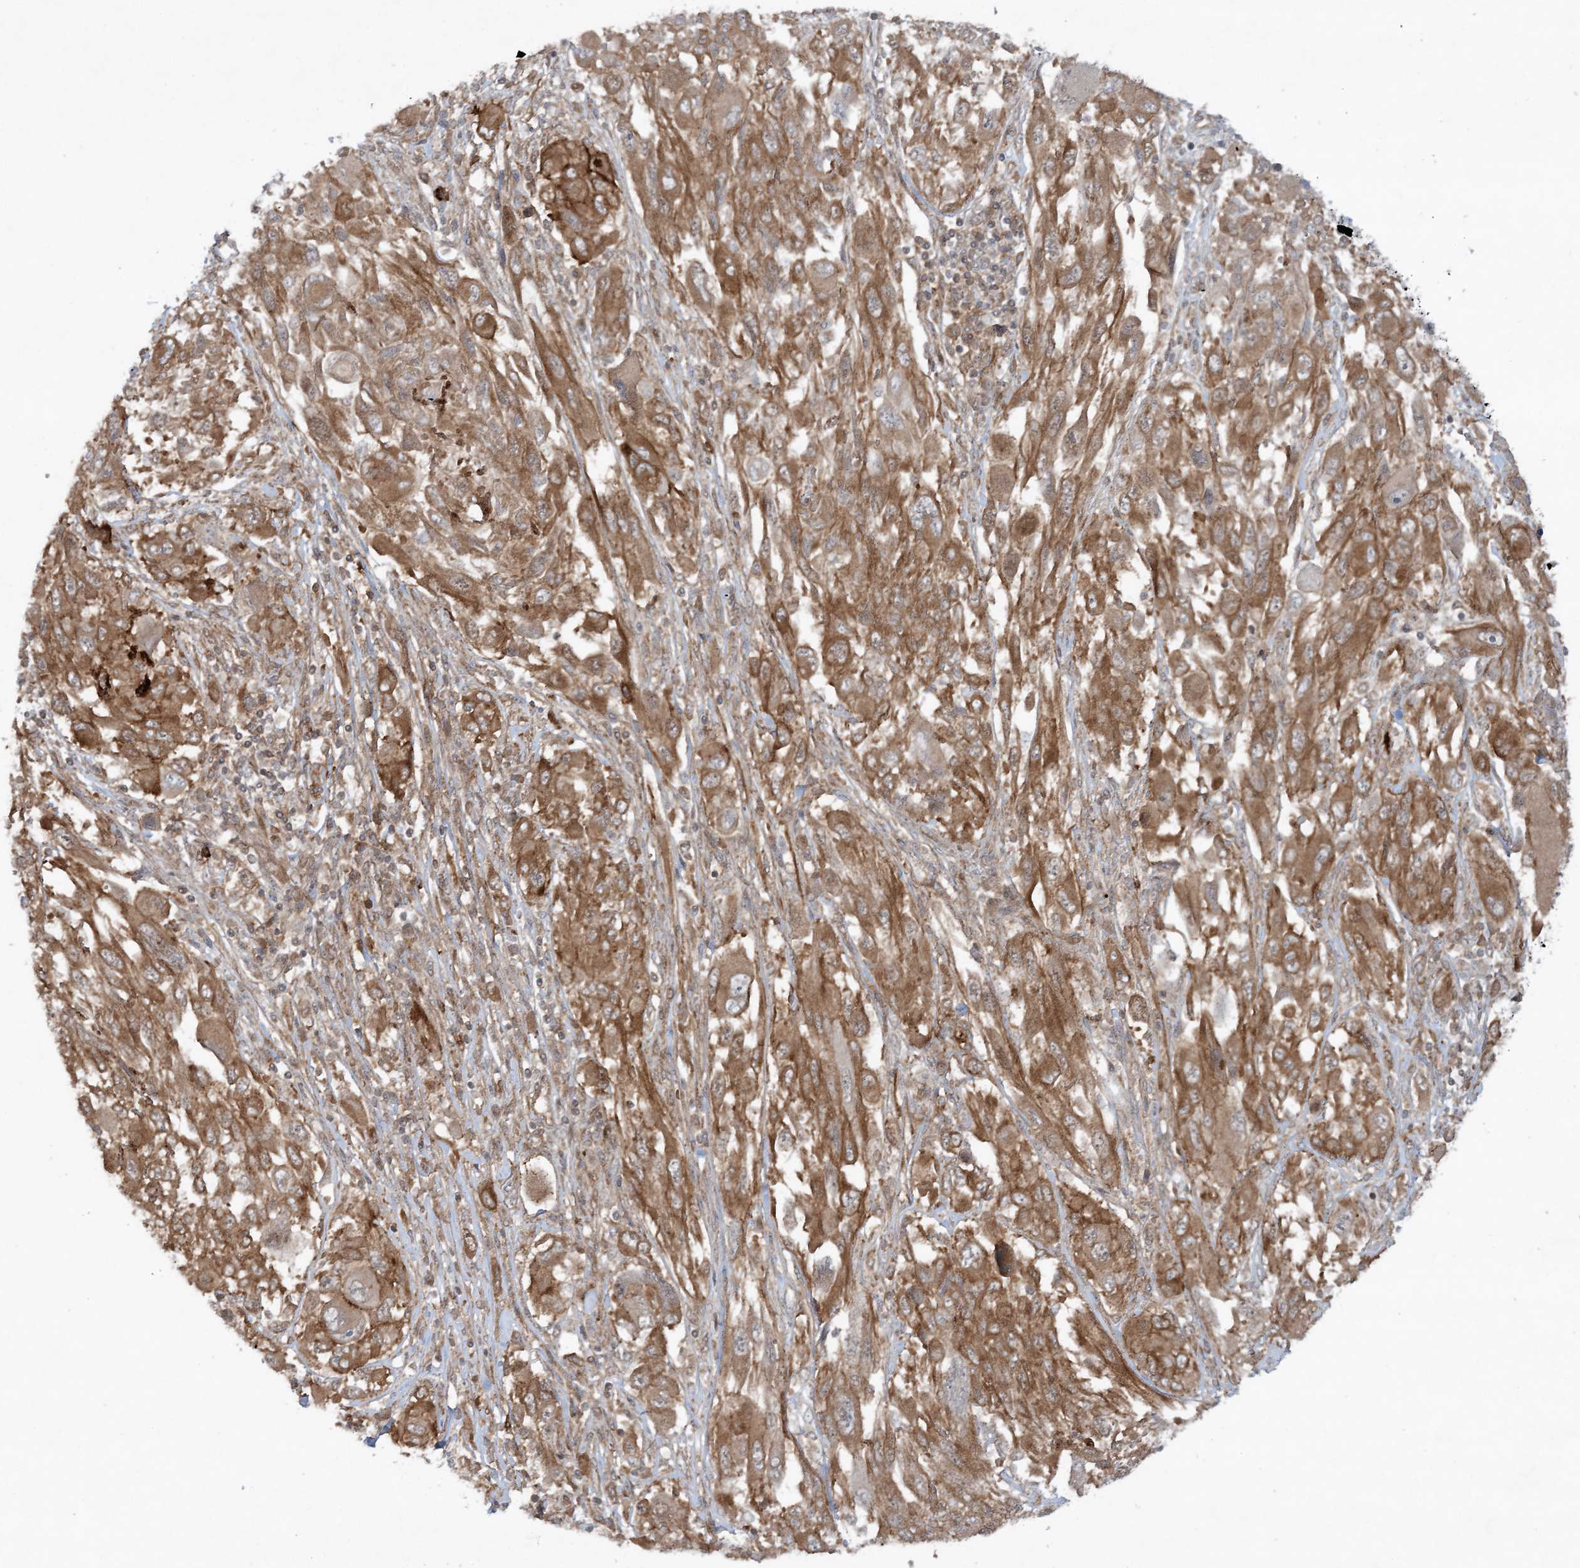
{"staining": {"intensity": "moderate", "quantity": ">75%", "location": "cytoplasmic/membranous"}, "tissue": "melanoma", "cell_type": "Tumor cells", "image_type": "cancer", "snomed": [{"axis": "morphology", "description": "Malignant melanoma, NOS"}, {"axis": "topography", "description": "Skin"}], "caption": "Protein expression by immunohistochemistry displays moderate cytoplasmic/membranous staining in approximately >75% of tumor cells in malignant melanoma.", "gene": "STAM2", "patient": {"sex": "female", "age": 91}}